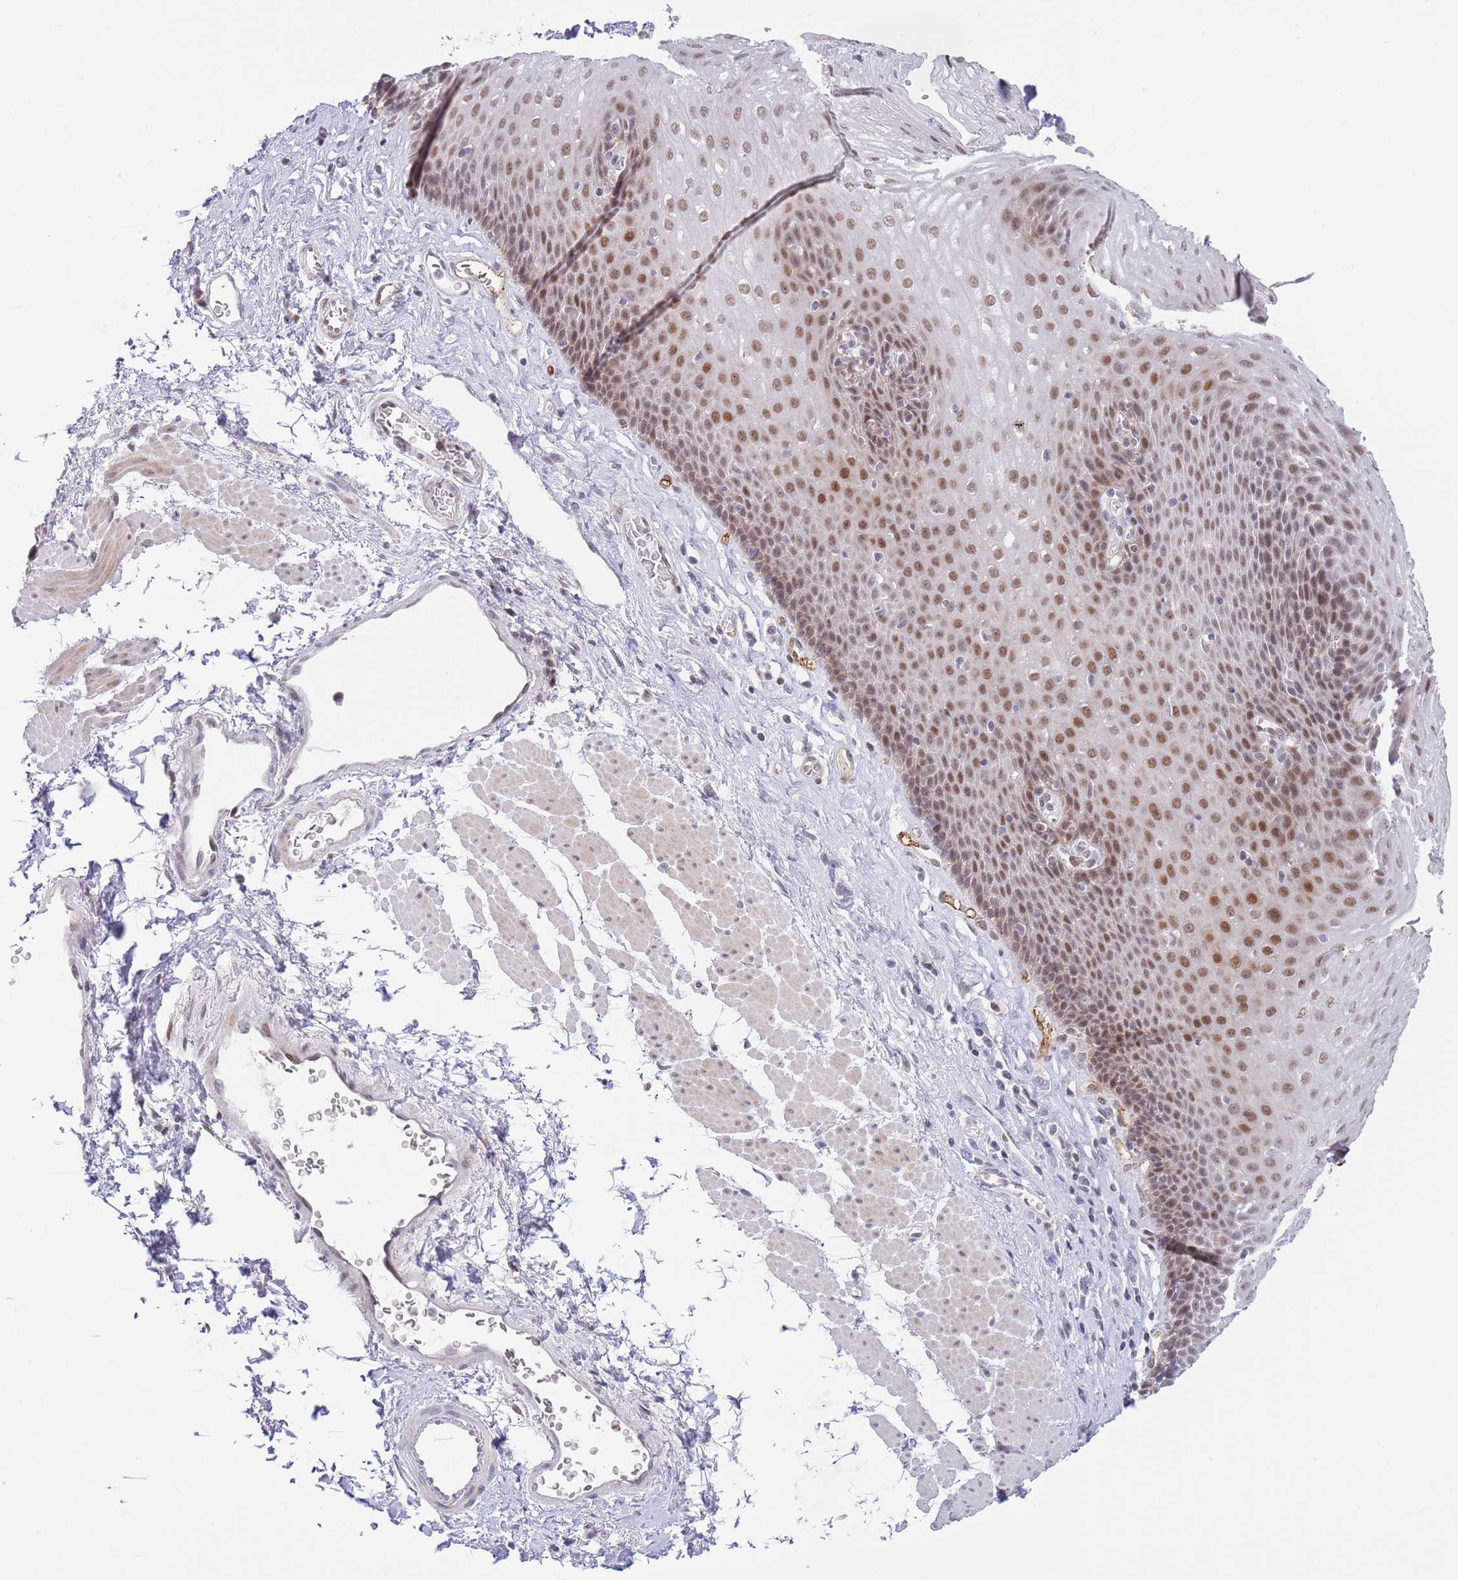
{"staining": {"intensity": "moderate", "quantity": ">75%", "location": "nuclear"}, "tissue": "esophagus", "cell_type": "Squamous epithelial cells", "image_type": "normal", "snomed": [{"axis": "morphology", "description": "Normal tissue, NOS"}, {"axis": "topography", "description": "Esophagus"}], "caption": "The image exhibits immunohistochemical staining of normal esophagus. There is moderate nuclear staining is present in about >75% of squamous epithelial cells.", "gene": "RFX1", "patient": {"sex": "female", "age": 66}}